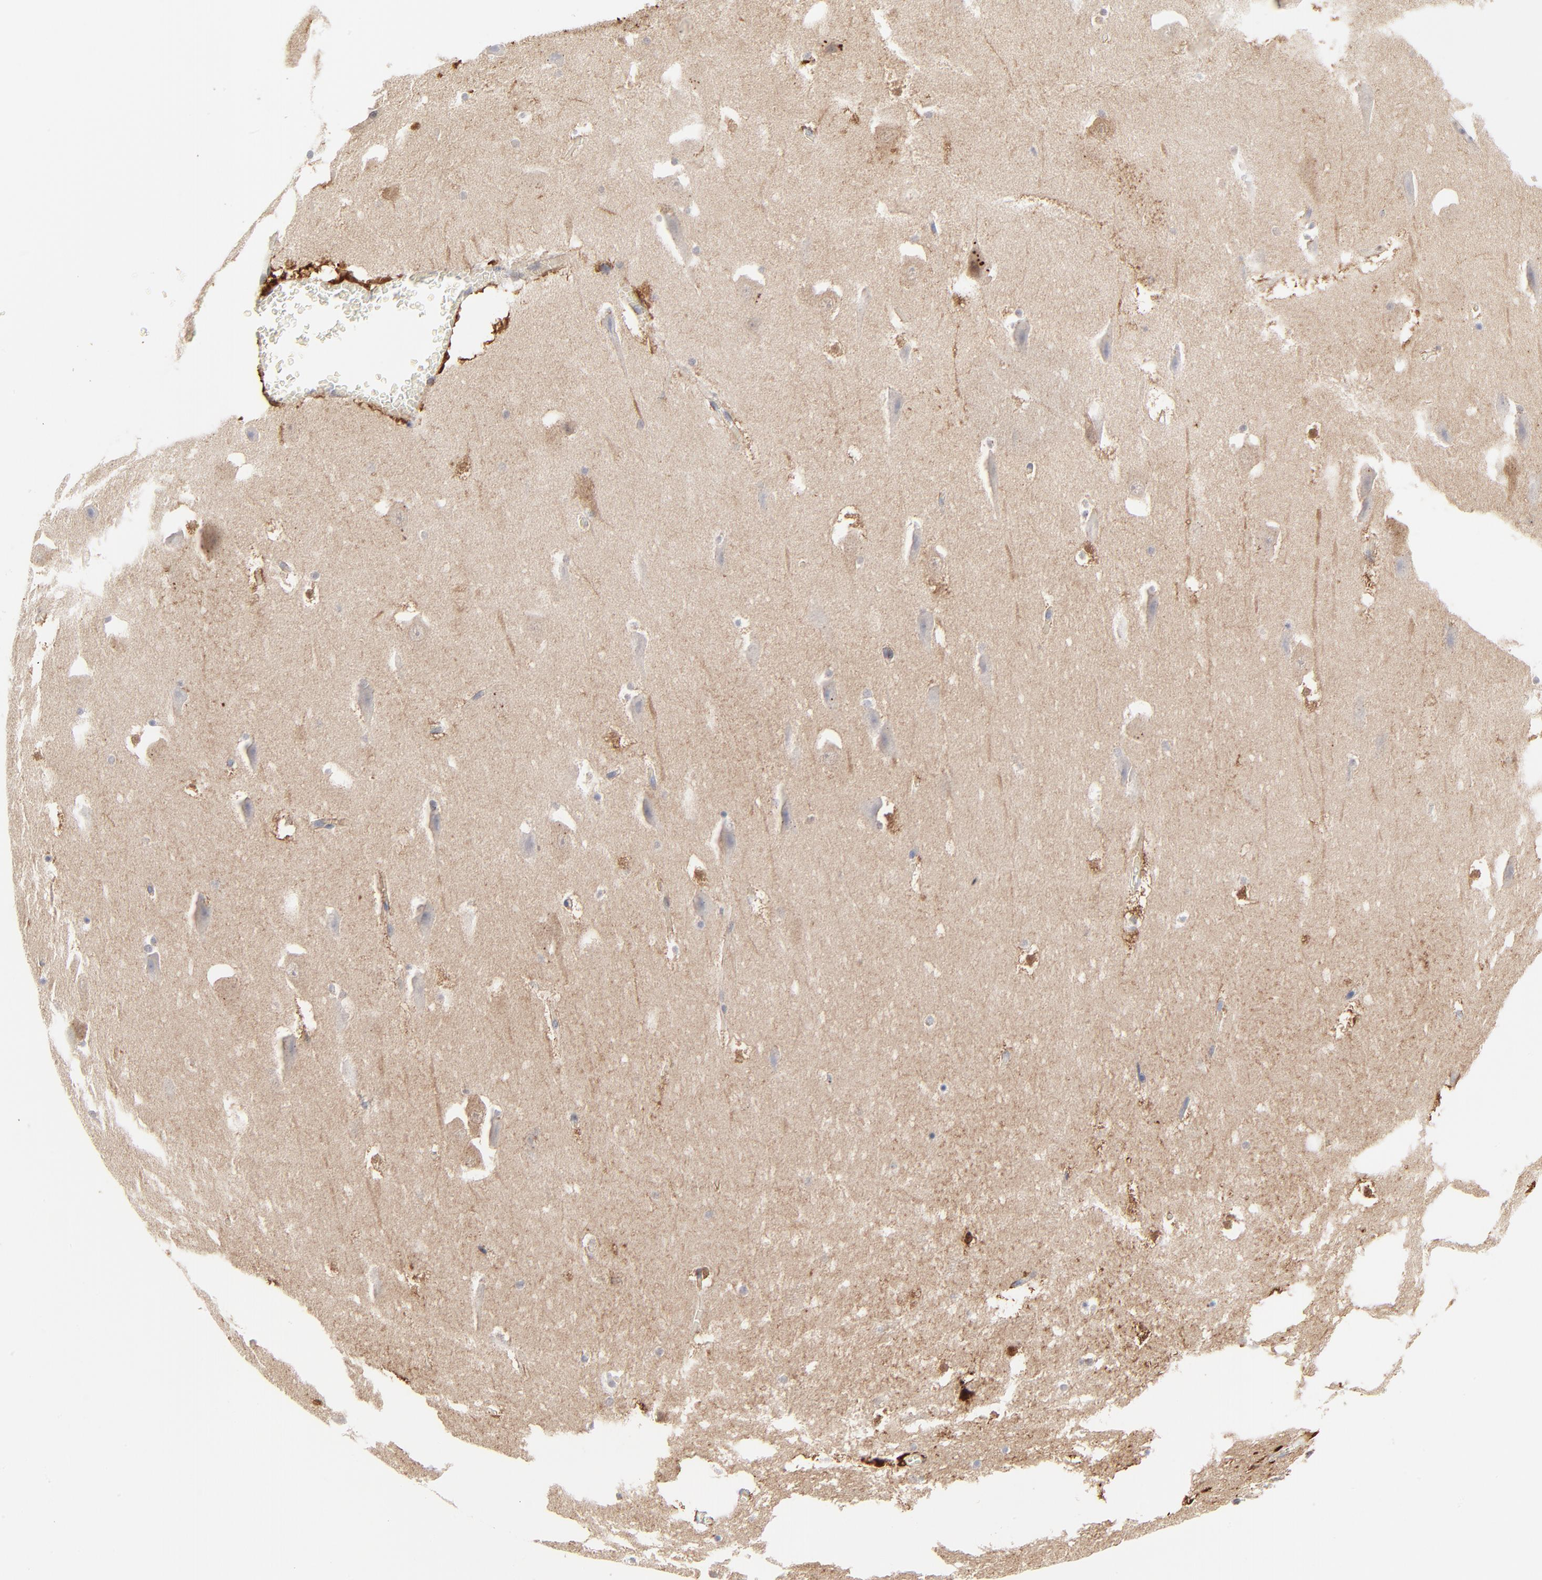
{"staining": {"intensity": "negative", "quantity": "none", "location": "none"}, "tissue": "hippocampus", "cell_type": "Glial cells", "image_type": "normal", "snomed": [{"axis": "morphology", "description": "Normal tissue, NOS"}, {"axis": "topography", "description": "Hippocampus"}], "caption": "The IHC micrograph has no significant staining in glial cells of hippocampus.", "gene": "AURKA", "patient": {"sex": "male", "age": 45}}